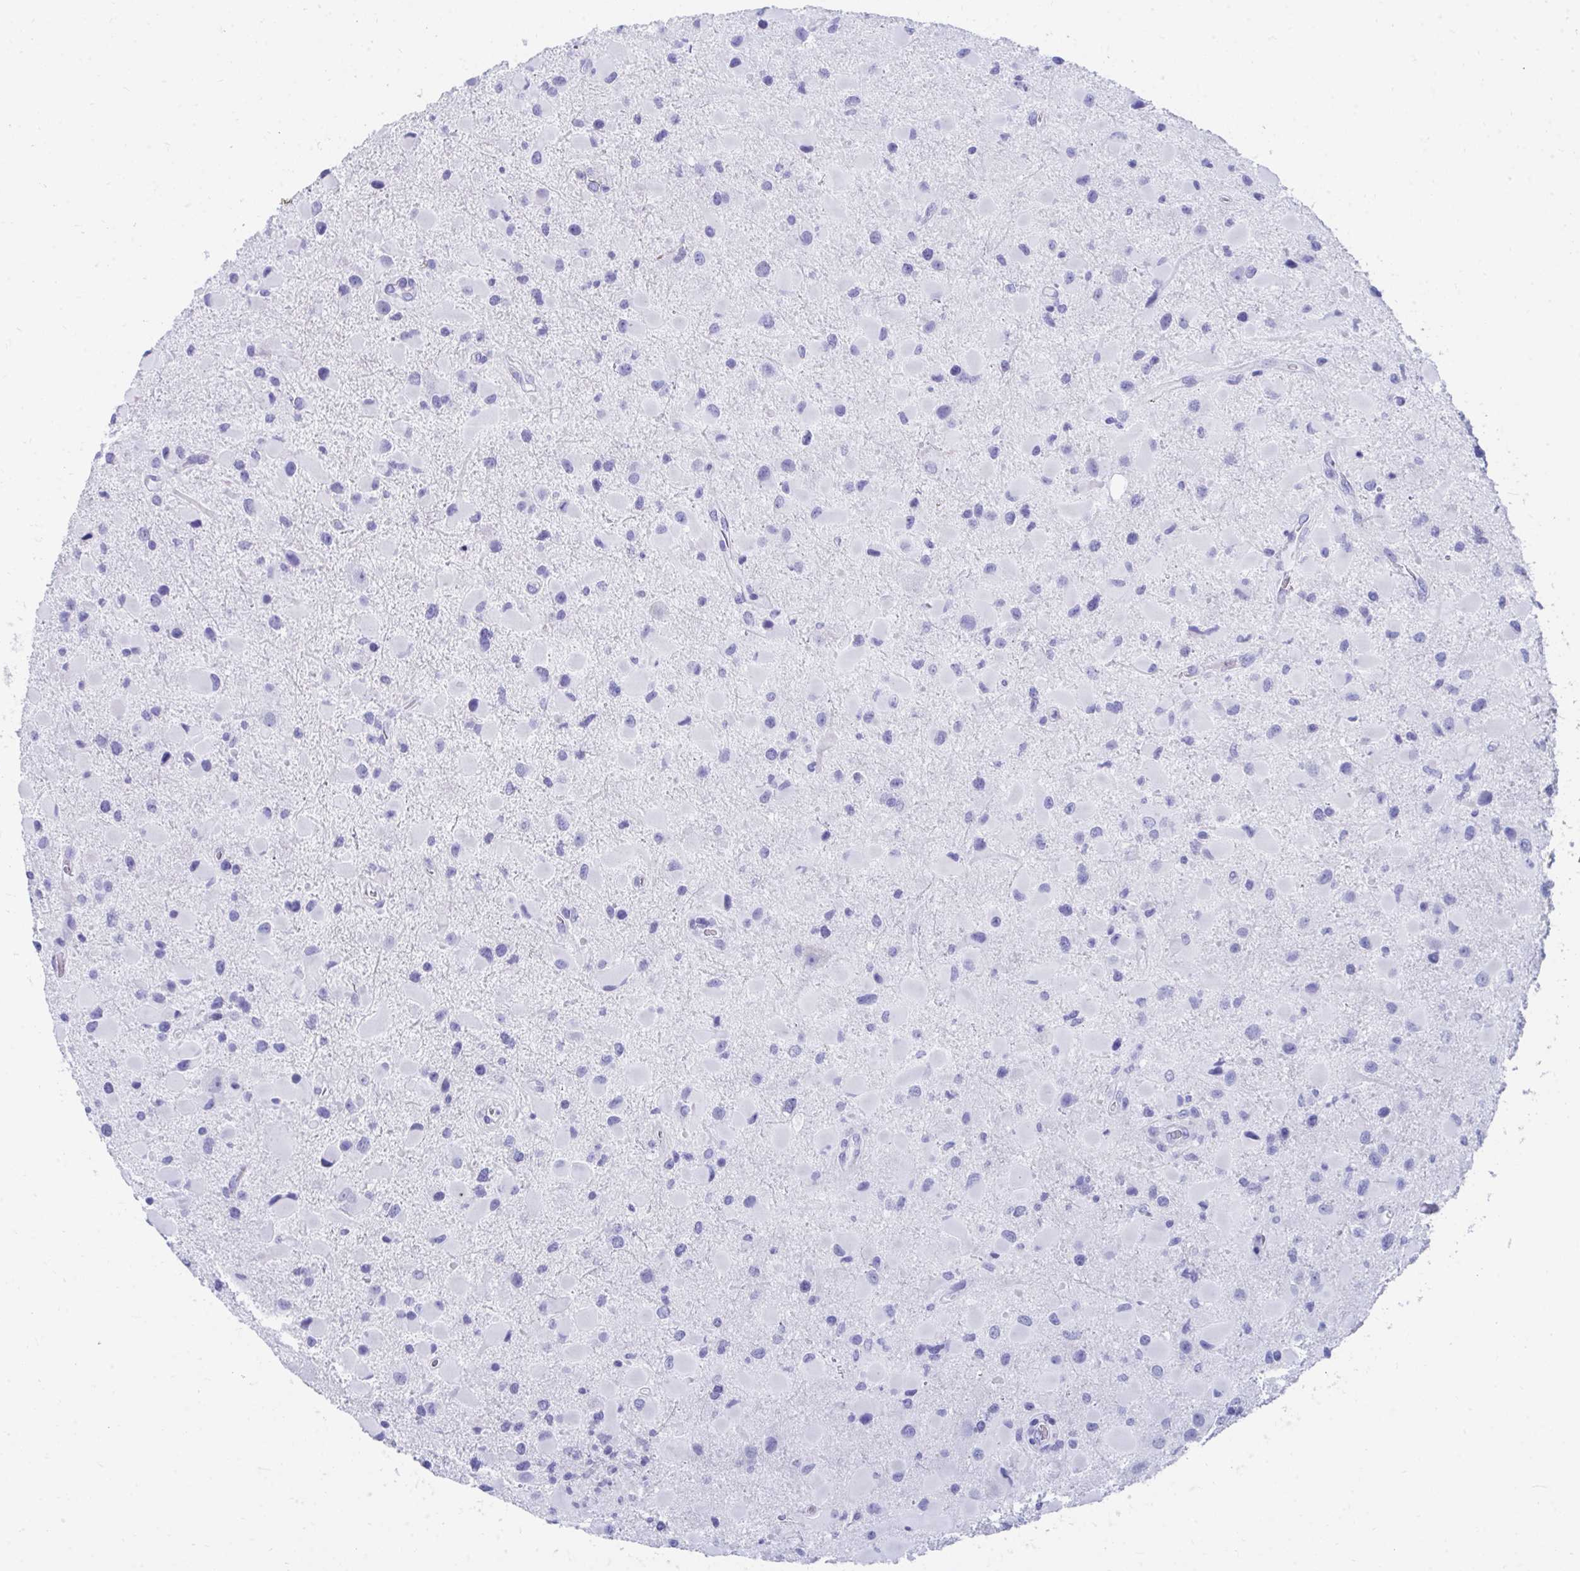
{"staining": {"intensity": "negative", "quantity": "none", "location": "none"}, "tissue": "glioma", "cell_type": "Tumor cells", "image_type": "cancer", "snomed": [{"axis": "morphology", "description": "Glioma, malignant, Low grade"}, {"axis": "topography", "description": "Brain"}], "caption": "An image of human glioma is negative for staining in tumor cells.", "gene": "HGD", "patient": {"sex": "female", "age": 32}}